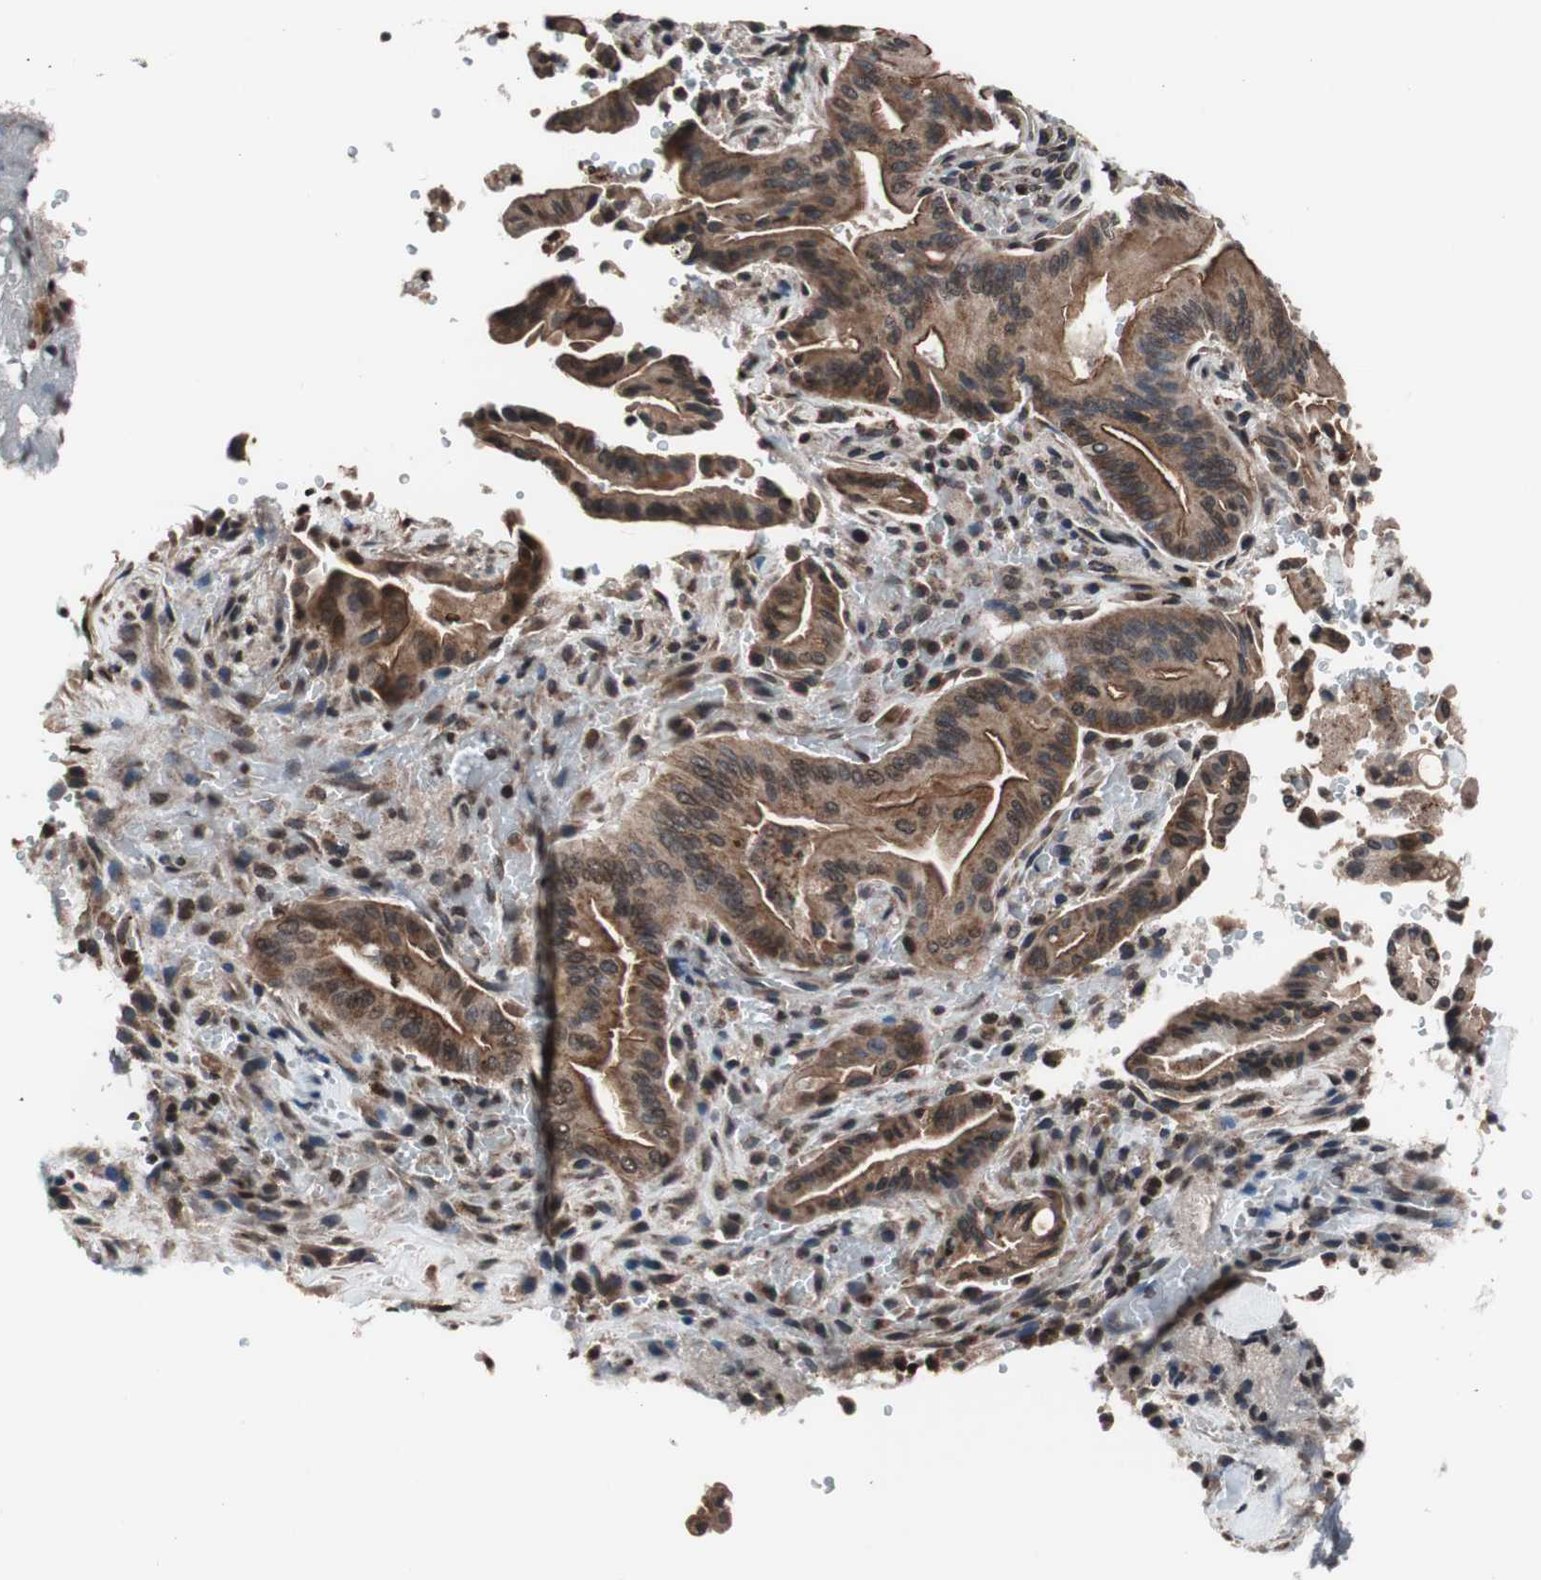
{"staining": {"intensity": "moderate", "quantity": ">75%", "location": "cytoplasmic/membranous"}, "tissue": "liver cancer", "cell_type": "Tumor cells", "image_type": "cancer", "snomed": [{"axis": "morphology", "description": "Cholangiocarcinoma"}, {"axis": "topography", "description": "Liver"}], "caption": "Tumor cells display medium levels of moderate cytoplasmic/membranous staining in about >75% of cells in human liver cholangiocarcinoma.", "gene": "RFC1", "patient": {"sex": "female", "age": 68}}